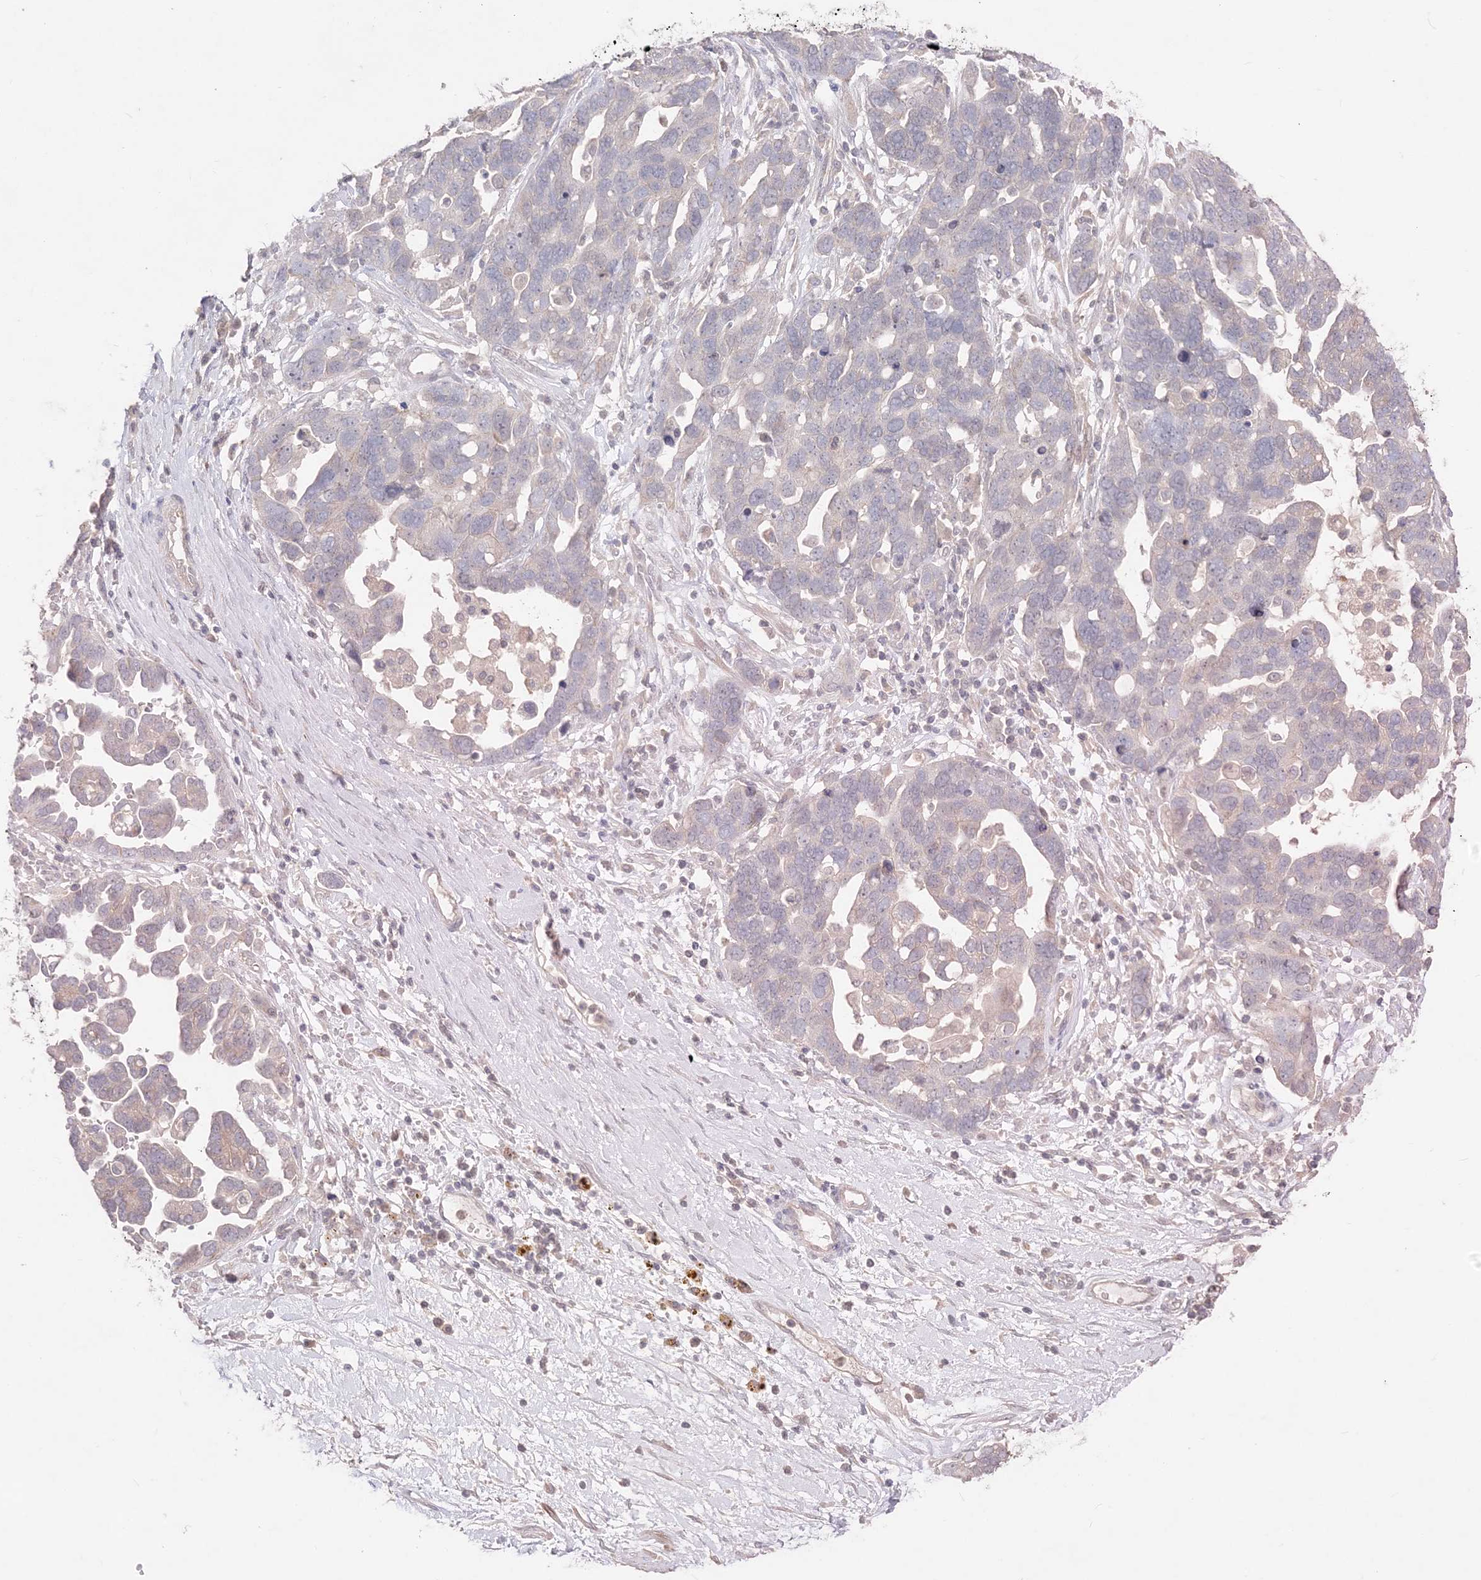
{"staining": {"intensity": "negative", "quantity": "none", "location": "none"}, "tissue": "ovarian cancer", "cell_type": "Tumor cells", "image_type": "cancer", "snomed": [{"axis": "morphology", "description": "Cystadenocarcinoma, serous, NOS"}, {"axis": "topography", "description": "Ovary"}], "caption": "Protein analysis of ovarian cancer displays no significant staining in tumor cells.", "gene": "SH3BP4", "patient": {"sex": "female", "age": 54}}